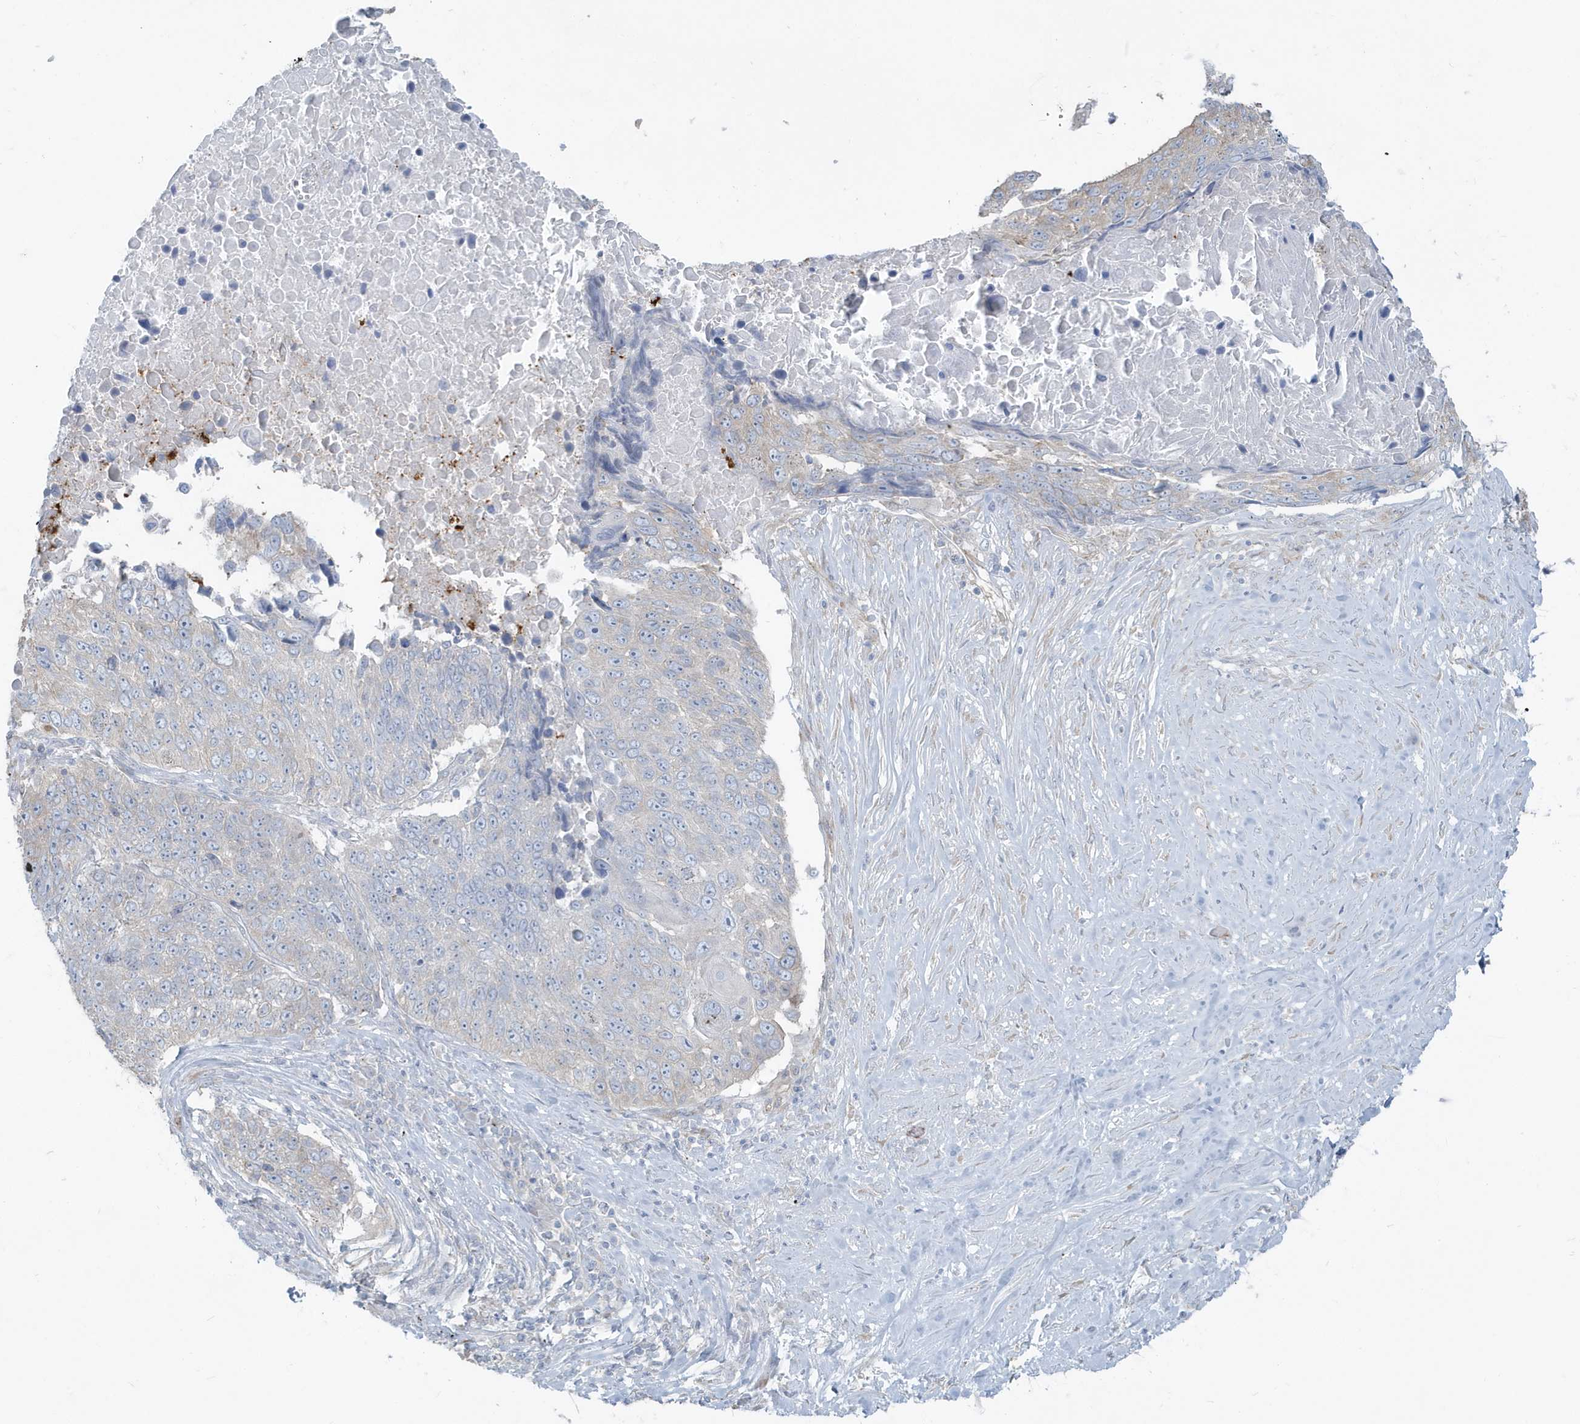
{"staining": {"intensity": "negative", "quantity": "none", "location": "none"}, "tissue": "lung cancer", "cell_type": "Tumor cells", "image_type": "cancer", "snomed": [{"axis": "morphology", "description": "Squamous cell carcinoma, NOS"}, {"axis": "topography", "description": "Lung"}], "caption": "Immunohistochemistry histopathology image of lung squamous cell carcinoma stained for a protein (brown), which demonstrates no expression in tumor cells. (Stains: DAB (3,3'-diaminobenzidine) IHC with hematoxylin counter stain, Microscopy: brightfield microscopy at high magnification).", "gene": "CCNJ", "patient": {"sex": "male", "age": 66}}